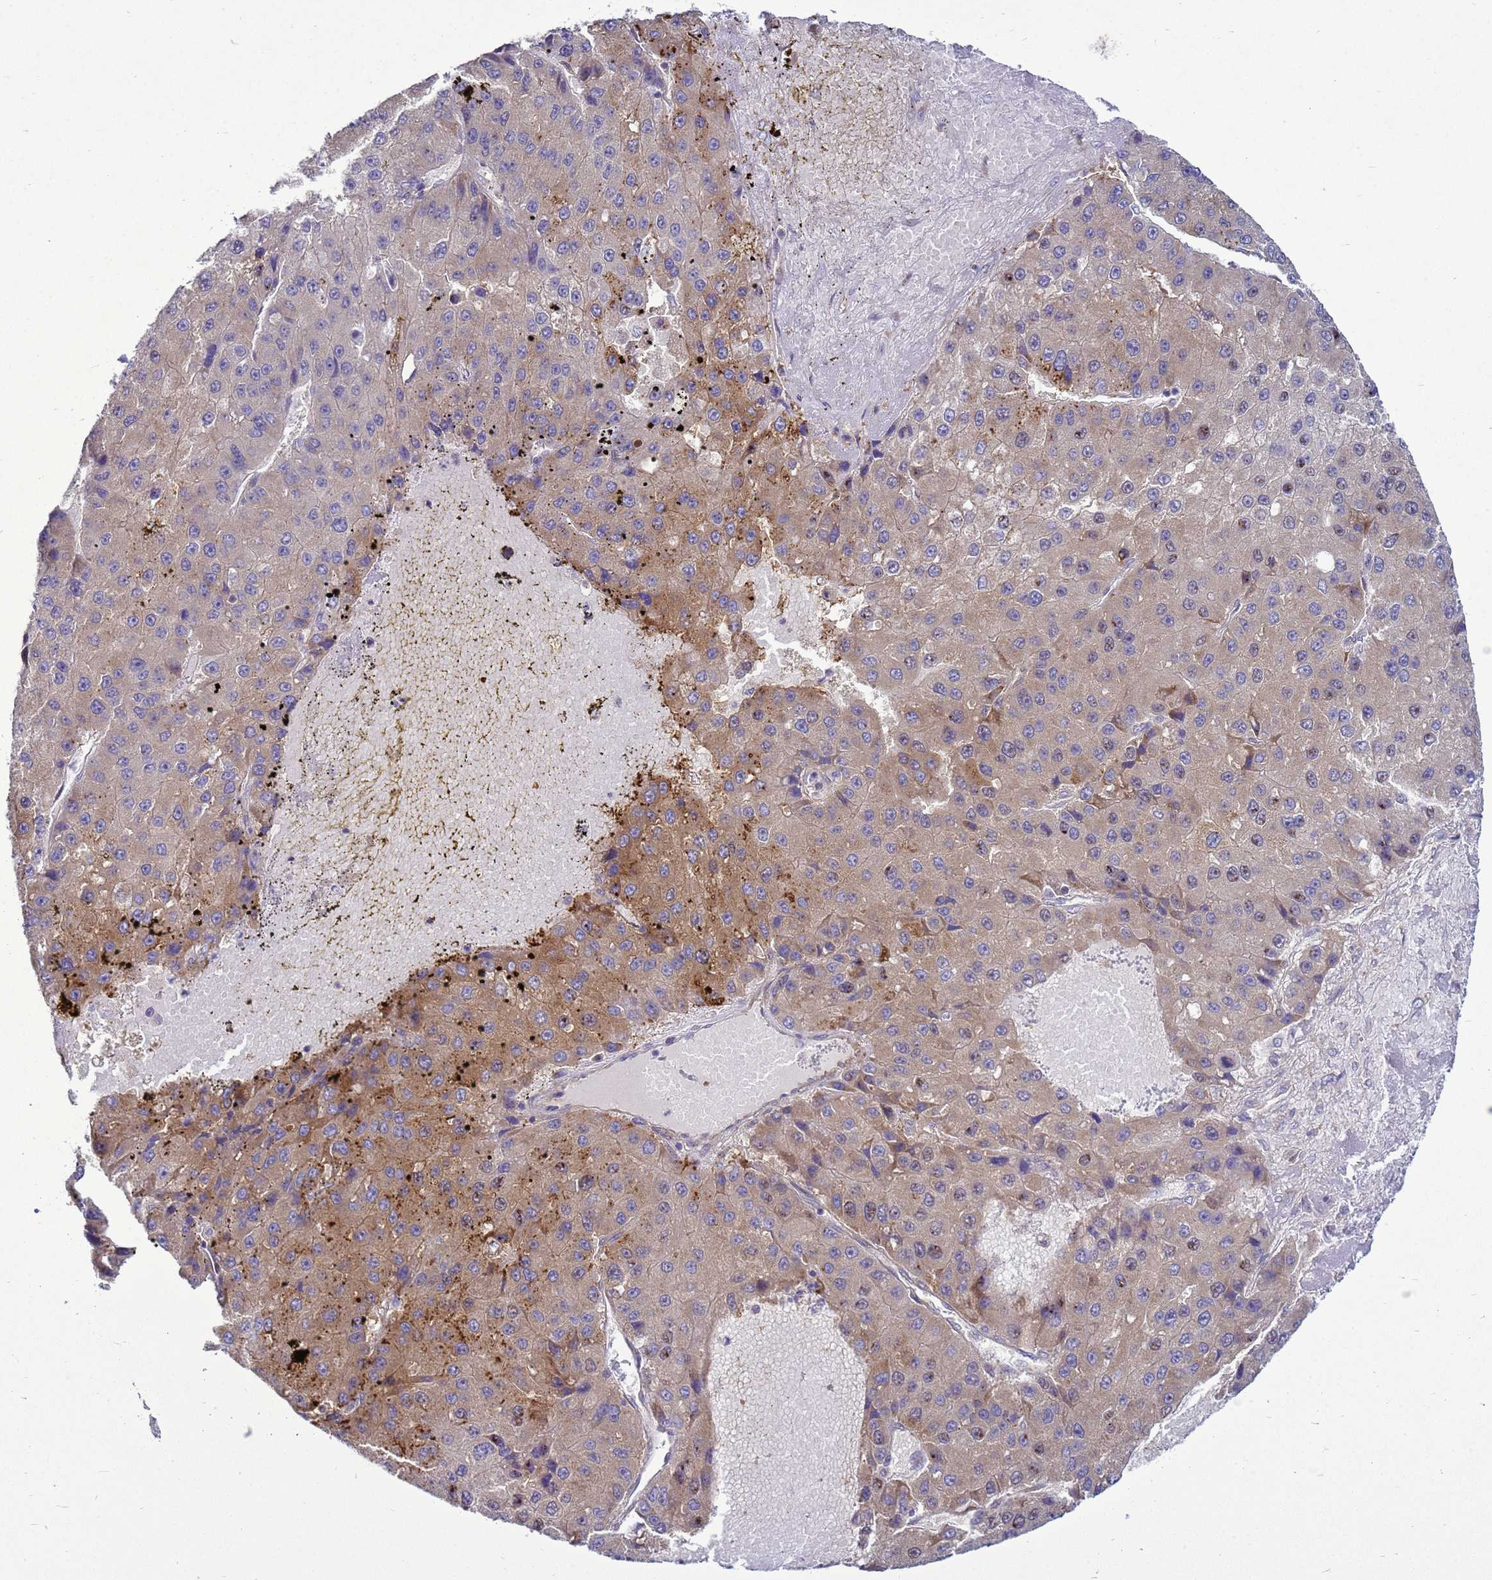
{"staining": {"intensity": "weak", "quantity": "25%-75%", "location": "cytoplasmic/membranous"}, "tissue": "liver cancer", "cell_type": "Tumor cells", "image_type": "cancer", "snomed": [{"axis": "morphology", "description": "Carcinoma, Hepatocellular, NOS"}, {"axis": "topography", "description": "Liver"}], "caption": "The micrograph demonstrates staining of liver hepatocellular carcinoma, revealing weak cytoplasmic/membranous protein staining (brown color) within tumor cells.", "gene": "MON1B", "patient": {"sex": "female", "age": 73}}